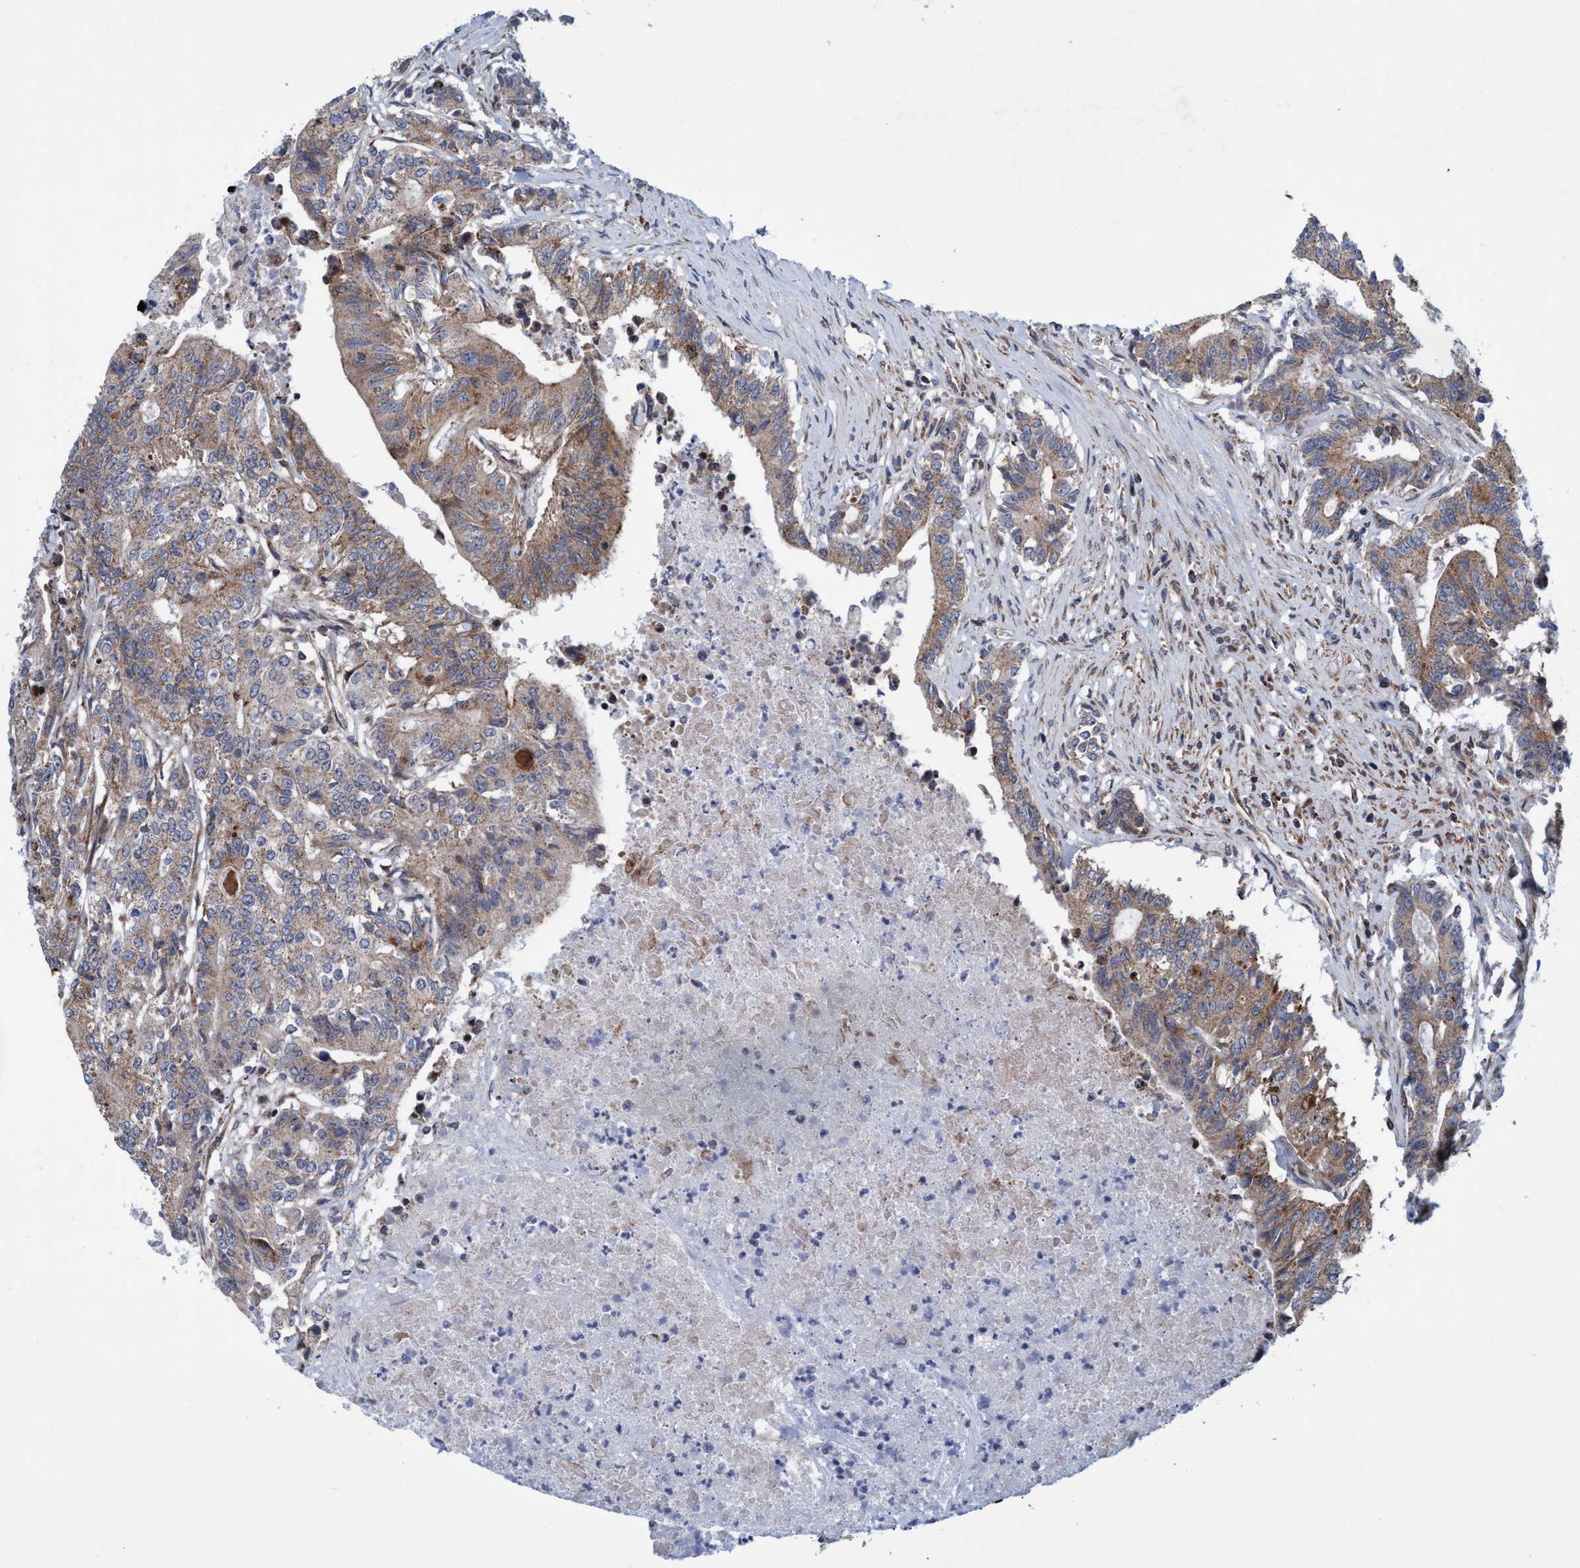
{"staining": {"intensity": "moderate", "quantity": "25%-75%", "location": "cytoplasmic/membranous"}, "tissue": "colorectal cancer", "cell_type": "Tumor cells", "image_type": "cancer", "snomed": [{"axis": "morphology", "description": "Adenocarcinoma, NOS"}, {"axis": "topography", "description": "Colon"}], "caption": "Colorectal adenocarcinoma tissue demonstrates moderate cytoplasmic/membranous expression in approximately 25%-75% of tumor cells, visualized by immunohistochemistry. (DAB = brown stain, brightfield microscopy at high magnification).", "gene": "POLR1F", "patient": {"sex": "female", "age": 77}}